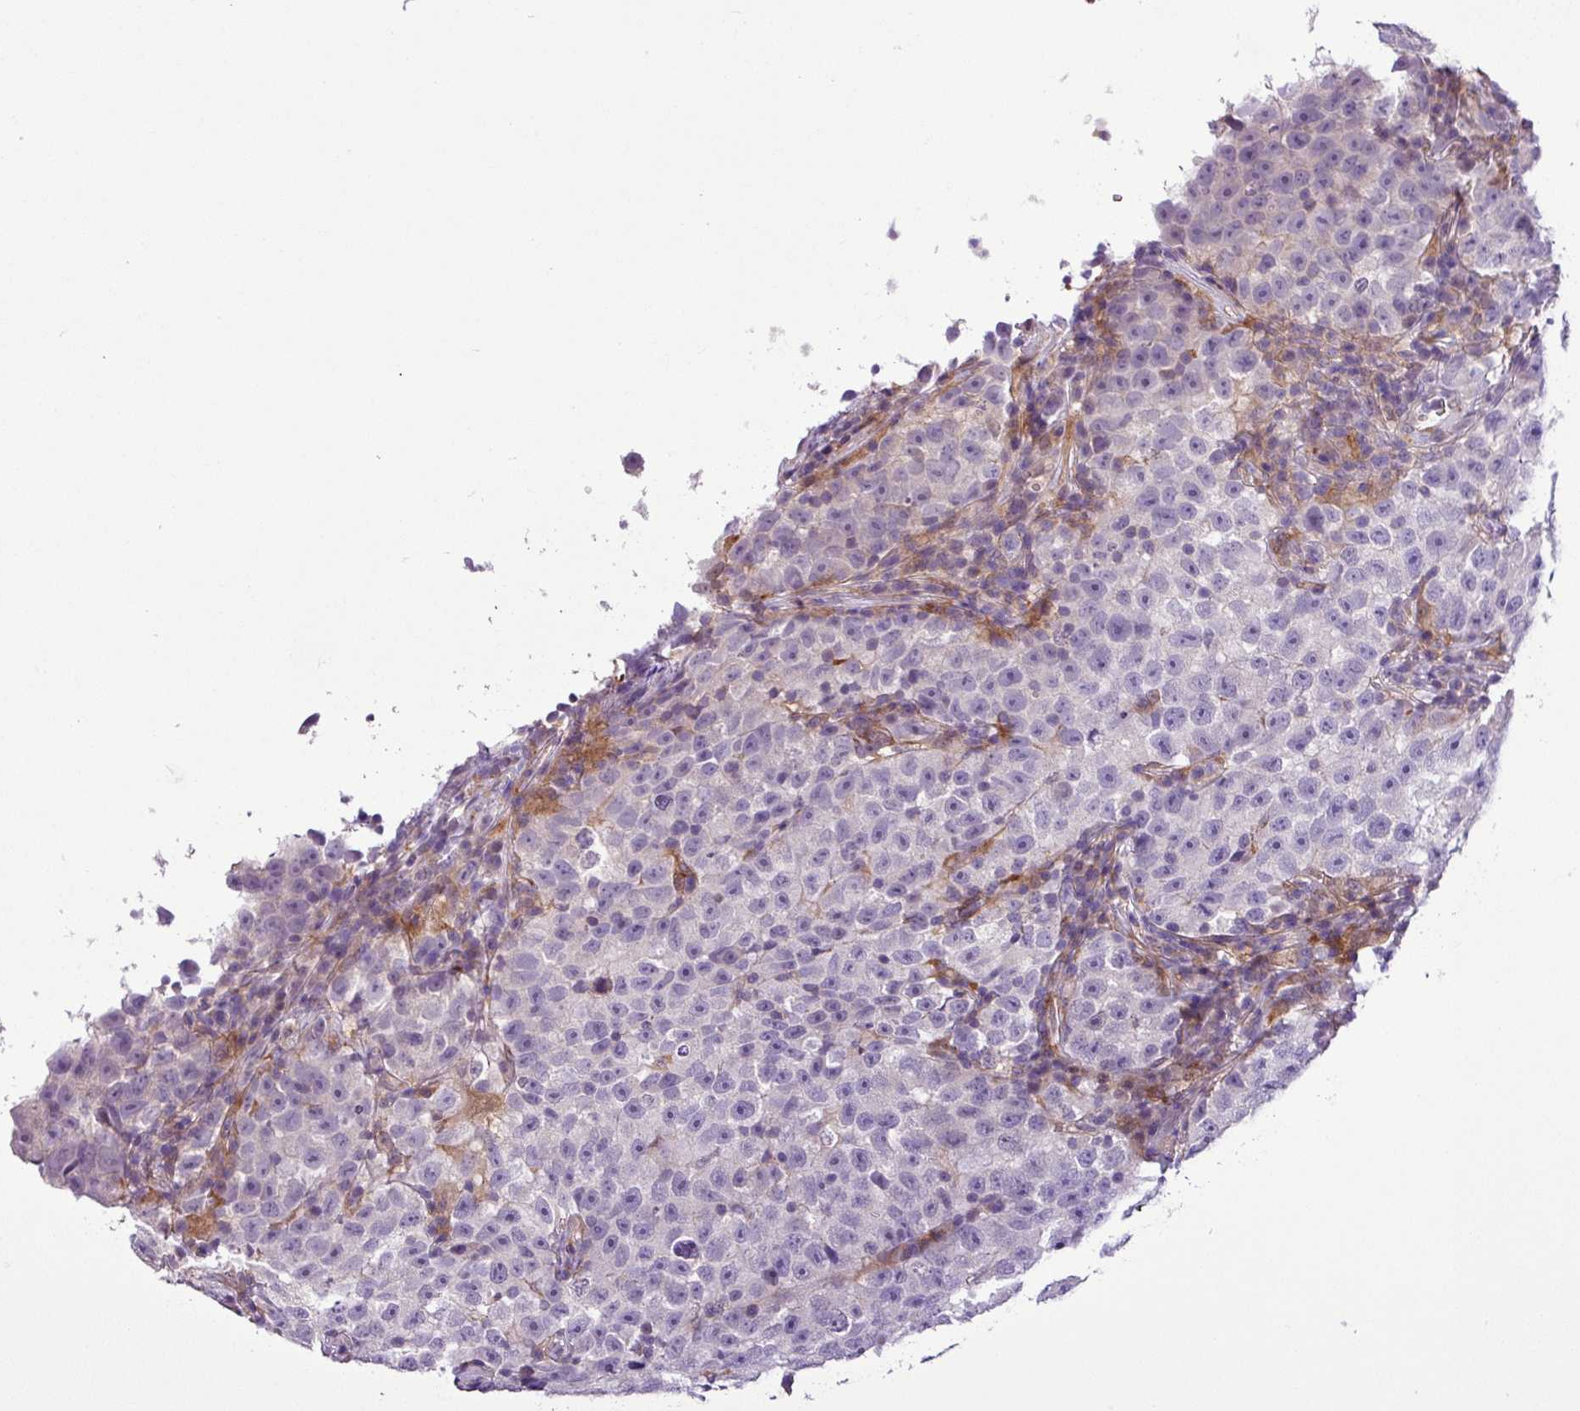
{"staining": {"intensity": "negative", "quantity": "none", "location": "none"}, "tissue": "testis cancer", "cell_type": "Tumor cells", "image_type": "cancer", "snomed": [{"axis": "morphology", "description": "Seminoma, NOS"}, {"axis": "topography", "description": "Testis"}], "caption": "Micrograph shows no protein staining in tumor cells of testis cancer tissue.", "gene": "NBEAL2", "patient": {"sex": "male", "age": 22}}